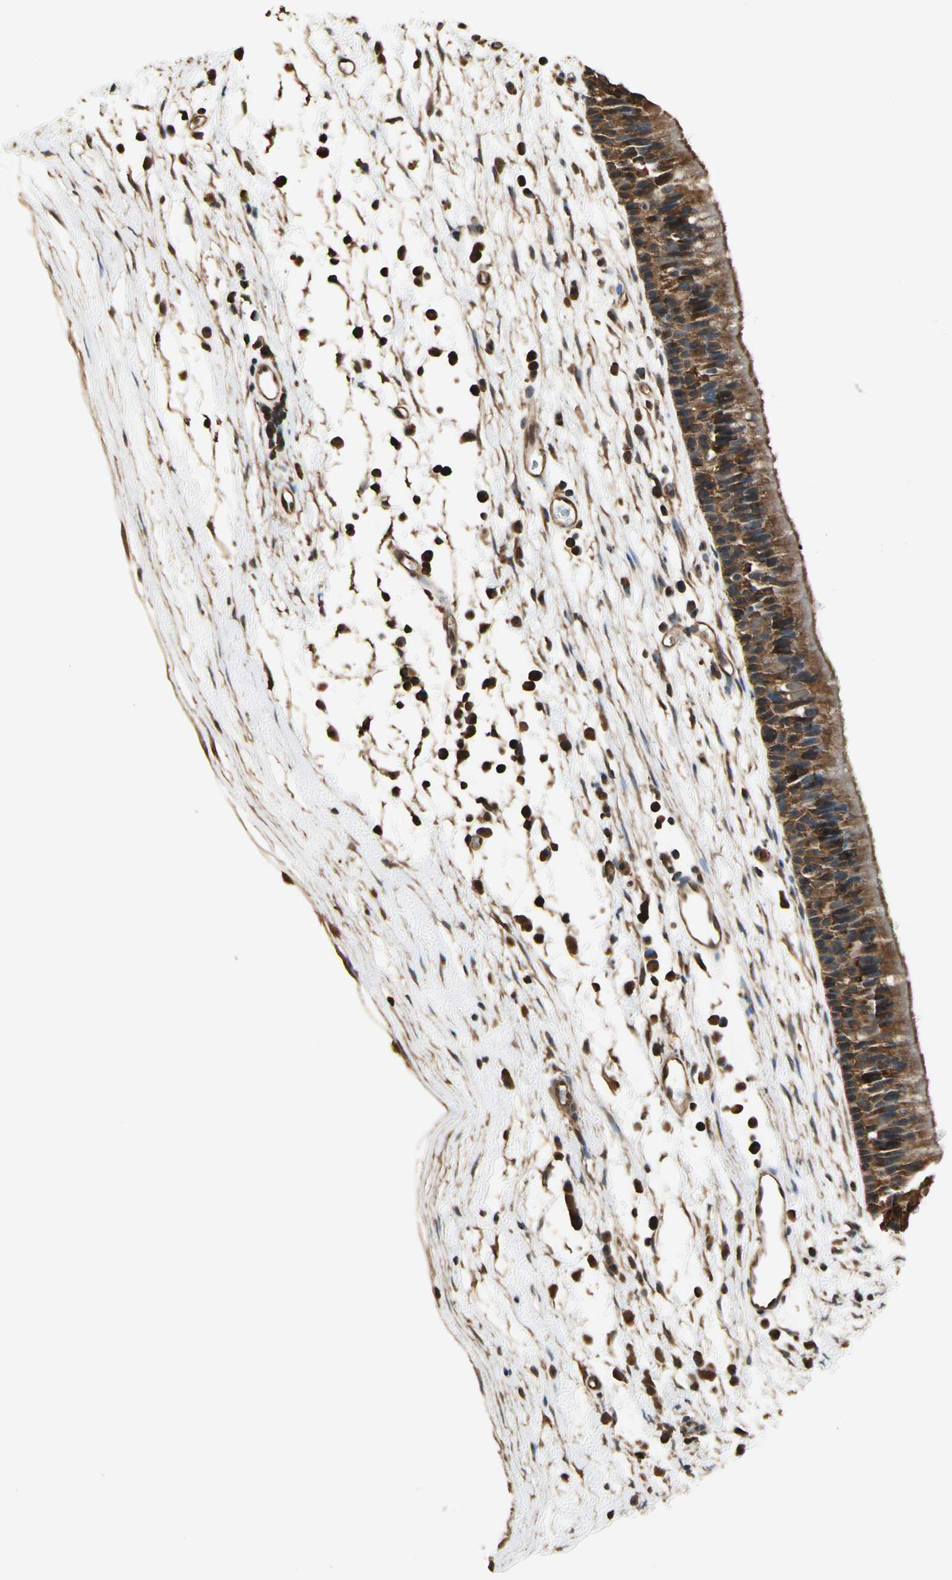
{"staining": {"intensity": "strong", "quantity": ">75%", "location": "cytoplasmic/membranous"}, "tissue": "nasopharynx", "cell_type": "Respiratory epithelial cells", "image_type": "normal", "snomed": [{"axis": "morphology", "description": "Normal tissue, NOS"}, {"axis": "topography", "description": "Nasopharynx"}], "caption": "Normal nasopharynx shows strong cytoplasmic/membranous expression in approximately >75% of respiratory epithelial cells, visualized by immunohistochemistry.", "gene": "YWHAE", "patient": {"sex": "male", "age": 13}}